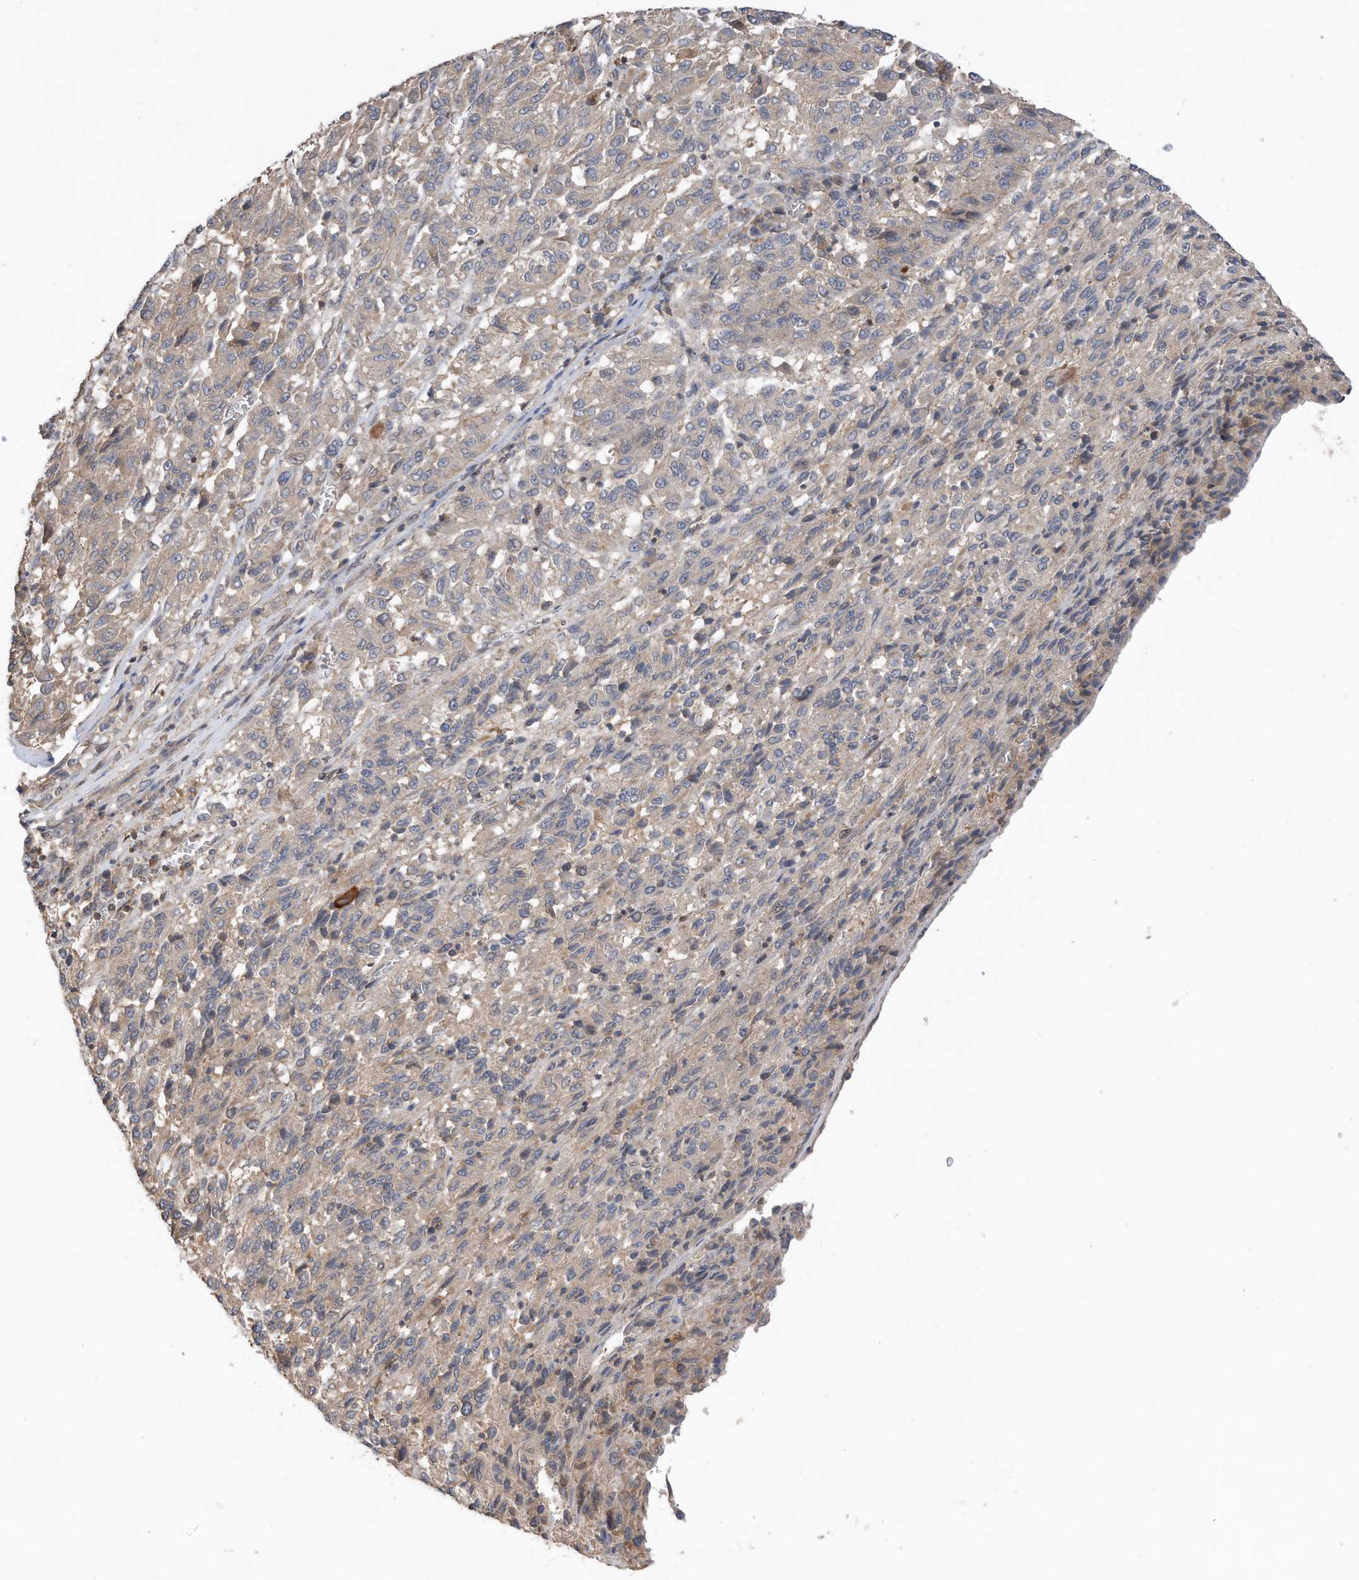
{"staining": {"intensity": "negative", "quantity": "none", "location": "none"}, "tissue": "melanoma", "cell_type": "Tumor cells", "image_type": "cancer", "snomed": [{"axis": "morphology", "description": "Malignant melanoma, Metastatic site"}, {"axis": "topography", "description": "Lung"}], "caption": "The photomicrograph exhibits no significant staining in tumor cells of malignant melanoma (metastatic site). Brightfield microscopy of IHC stained with DAB (3,3'-diaminobenzidine) (brown) and hematoxylin (blue), captured at high magnification.", "gene": "REC8", "patient": {"sex": "male", "age": 64}}